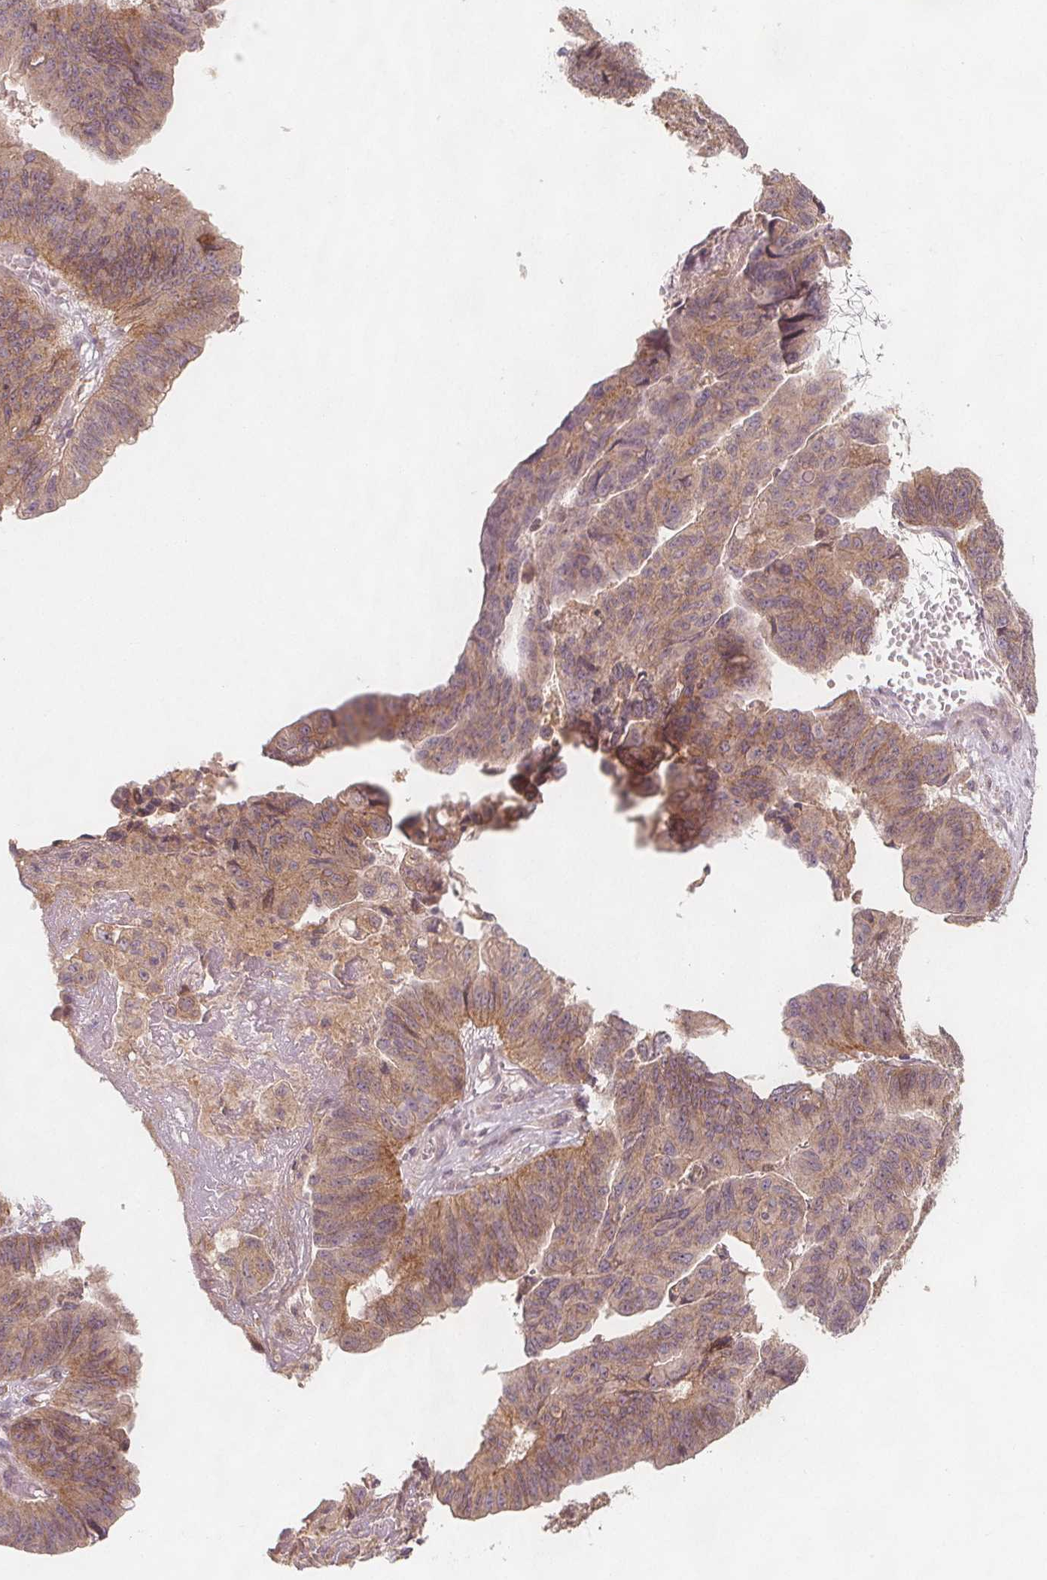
{"staining": {"intensity": "moderate", "quantity": ">75%", "location": "cytoplasmic/membranous"}, "tissue": "stomach cancer", "cell_type": "Tumor cells", "image_type": "cancer", "snomed": [{"axis": "morphology", "description": "Adenocarcinoma, NOS"}, {"axis": "topography", "description": "Stomach, lower"}], "caption": "Moderate cytoplasmic/membranous positivity is appreciated in approximately >75% of tumor cells in stomach cancer (adenocarcinoma).", "gene": "NCSTN", "patient": {"sex": "male", "age": 77}}